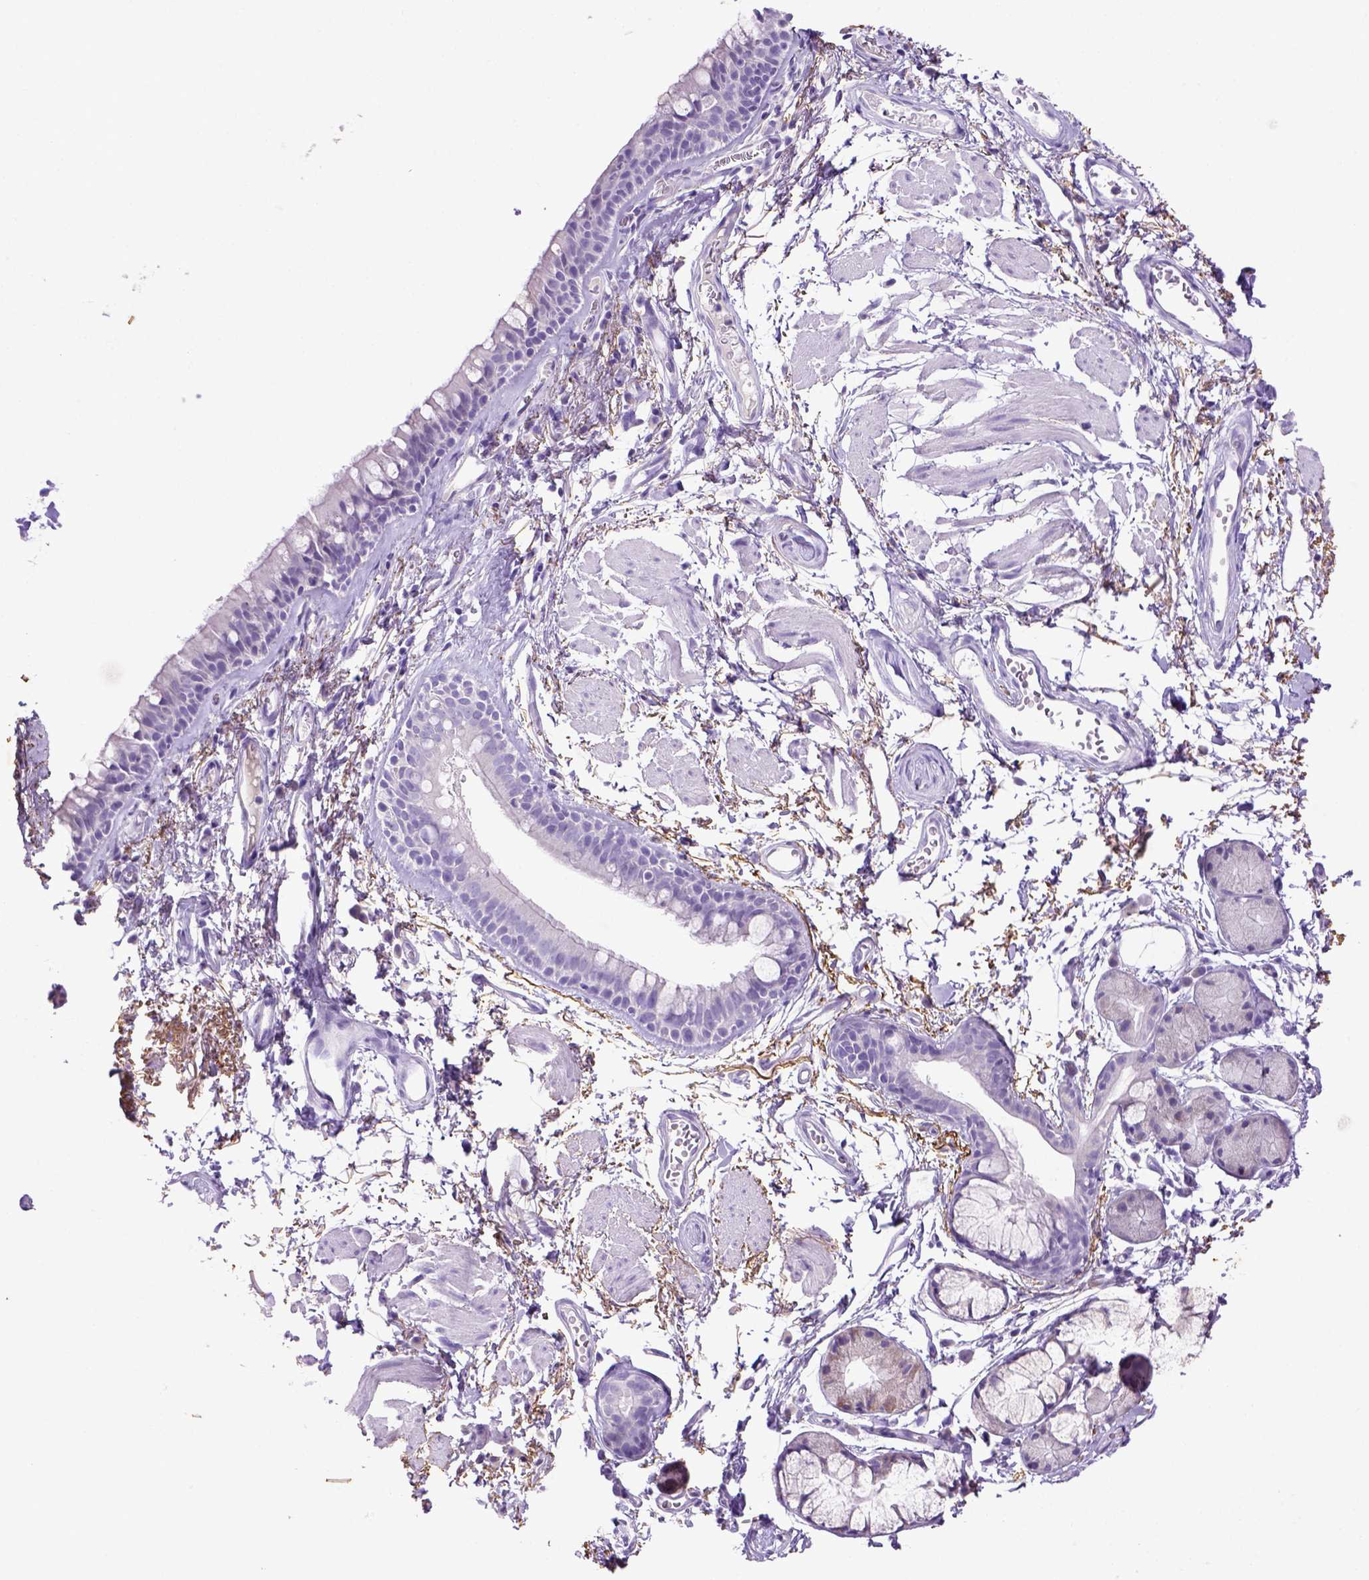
{"staining": {"intensity": "negative", "quantity": "none", "location": "none"}, "tissue": "soft tissue", "cell_type": "Chondrocytes", "image_type": "normal", "snomed": [{"axis": "morphology", "description": "Normal tissue, NOS"}, {"axis": "topography", "description": "Cartilage tissue"}, {"axis": "topography", "description": "Bronchus"}], "caption": "Immunohistochemical staining of unremarkable soft tissue shows no significant staining in chondrocytes.", "gene": "SIRPD", "patient": {"sex": "female", "age": 79}}